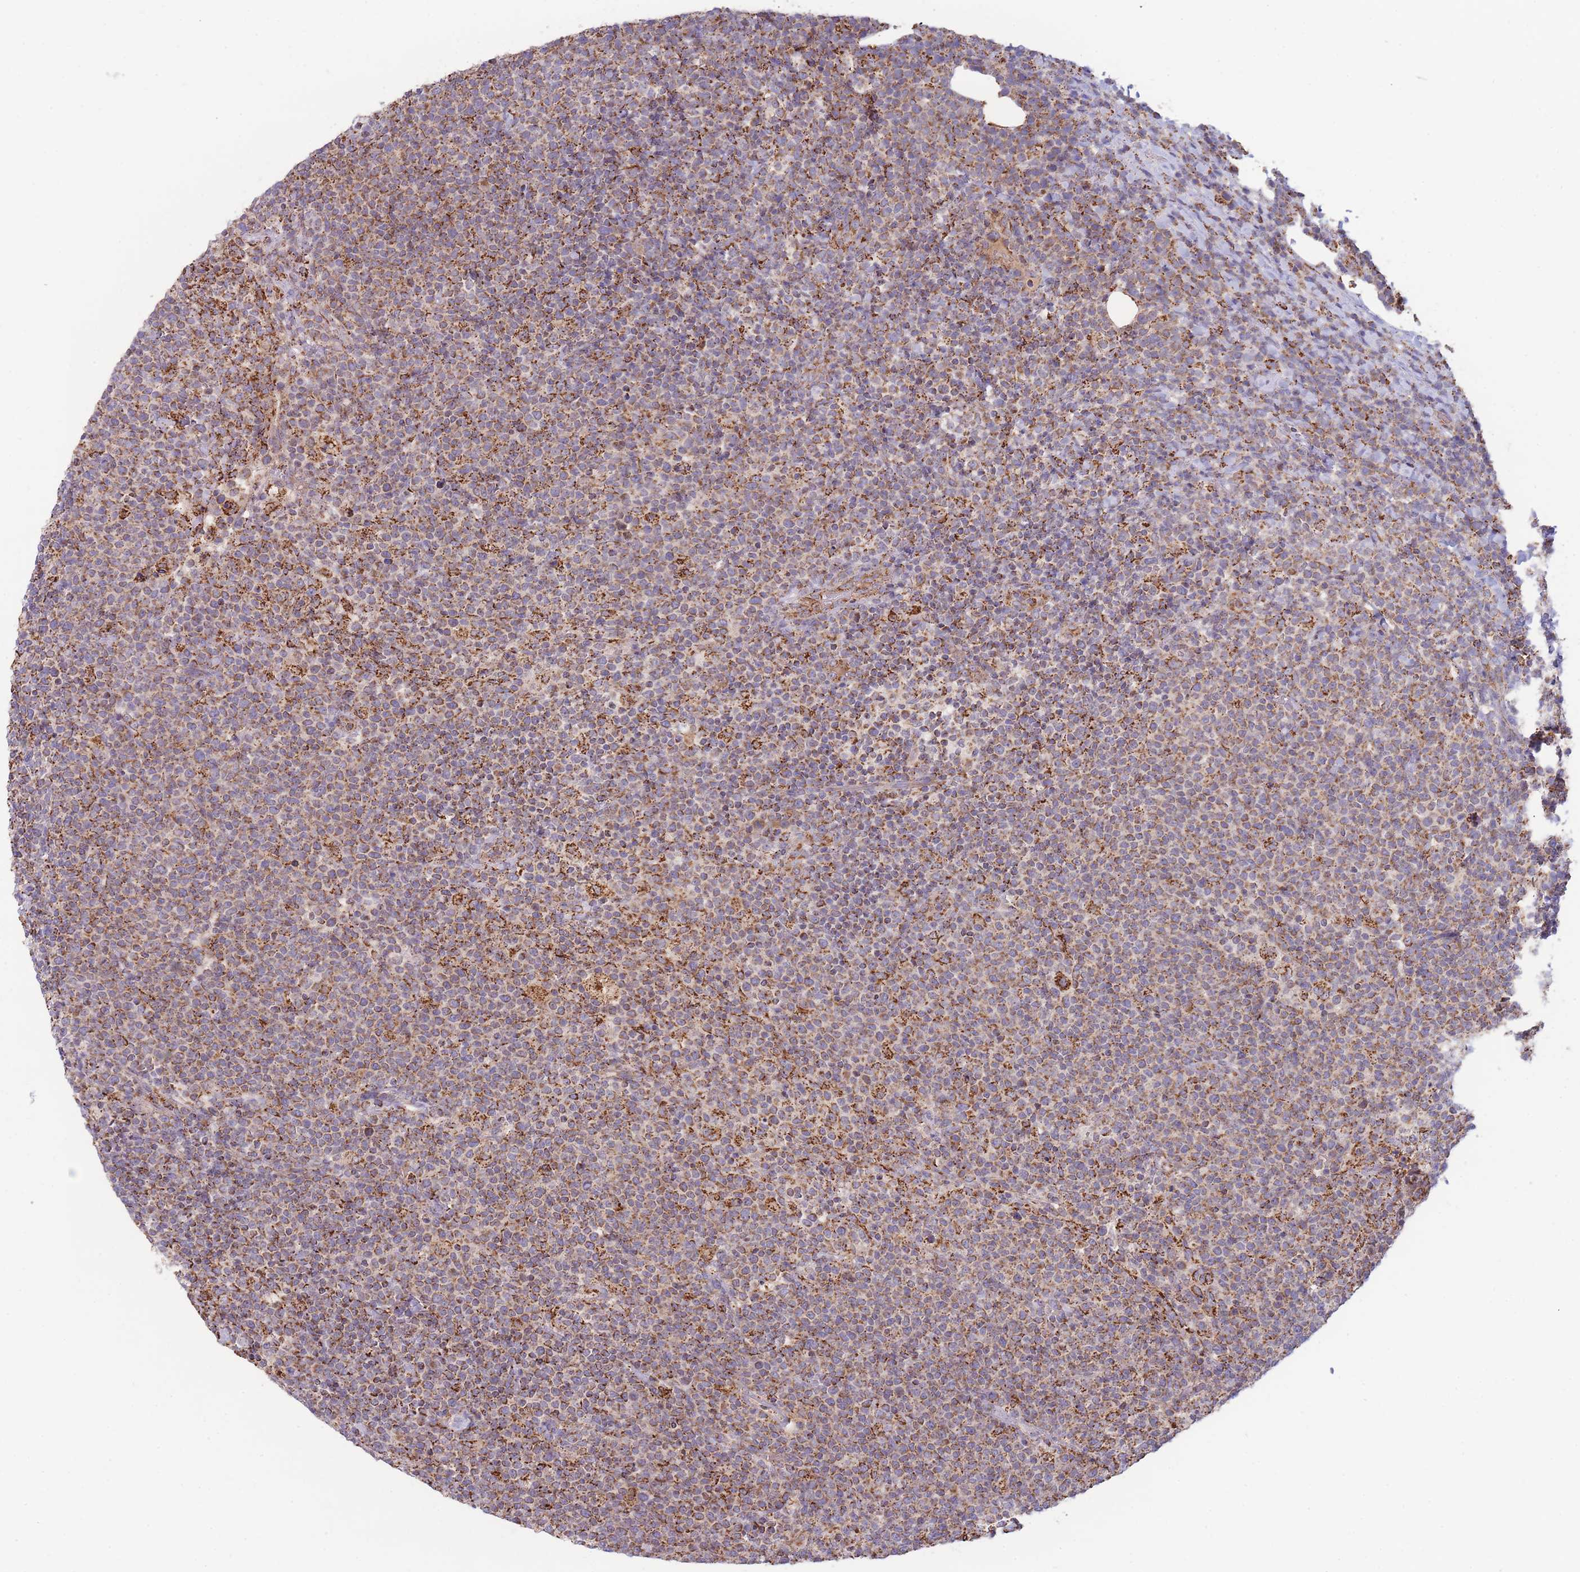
{"staining": {"intensity": "moderate", "quantity": ">75%", "location": "cytoplasmic/membranous"}, "tissue": "lymphoma", "cell_type": "Tumor cells", "image_type": "cancer", "snomed": [{"axis": "morphology", "description": "Malignant lymphoma, non-Hodgkin's type, High grade"}, {"axis": "topography", "description": "Lymph node"}], "caption": "IHC photomicrograph of neoplastic tissue: human lymphoma stained using IHC shows medium levels of moderate protein expression localized specifically in the cytoplasmic/membranous of tumor cells, appearing as a cytoplasmic/membranous brown color.", "gene": "MRPL17", "patient": {"sex": "male", "age": 61}}